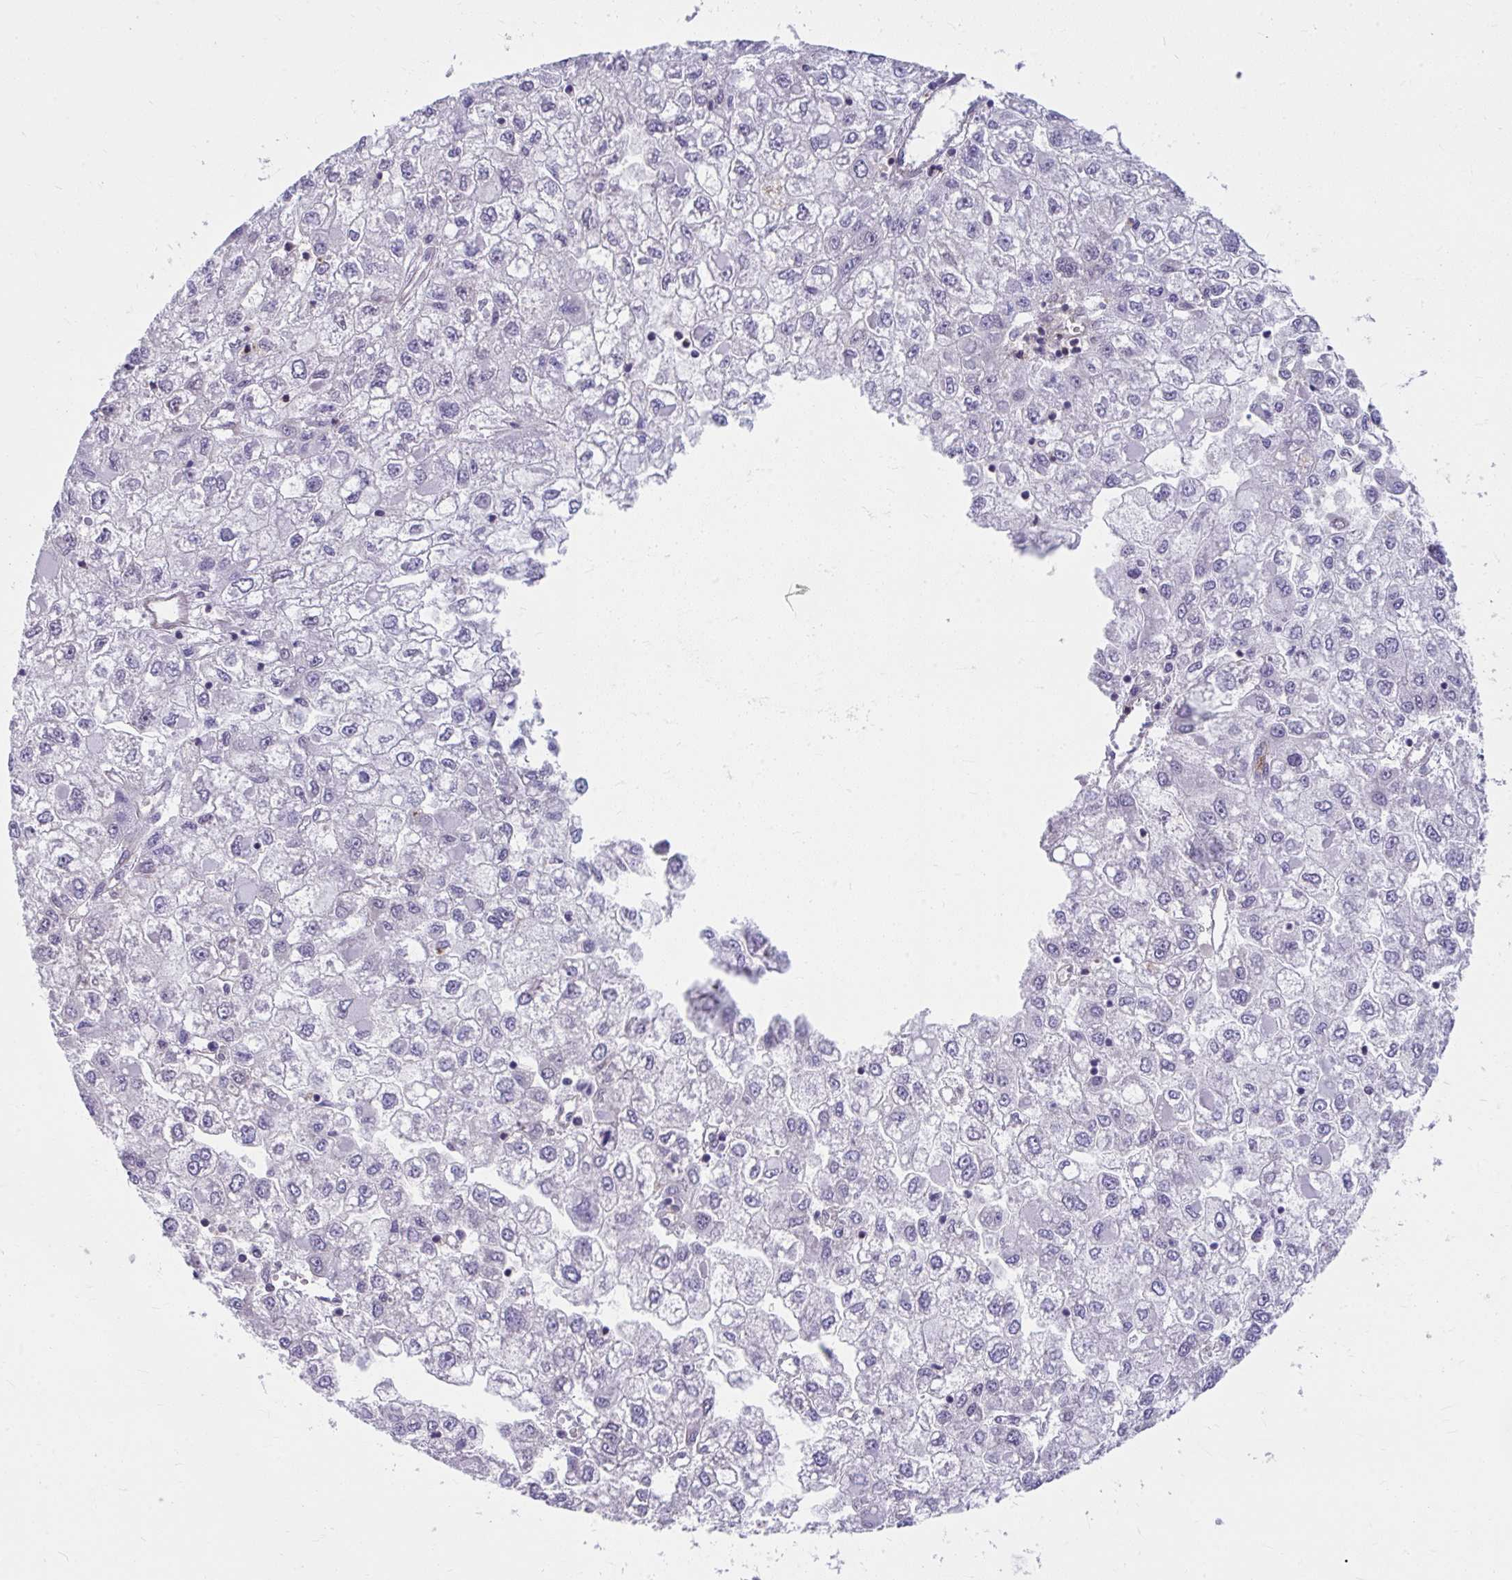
{"staining": {"intensity": "negative", "quantity": "none", "location": "none"}, "tissue": "liver cancer", "cell_type": "Tumor cells", "image_type": "cancer", "snomed": [{"axis": "morphology", "description": "Carcinoma, Hepatocellular, NOS"}, {"axis": "topography", "description": "Liver"}], "caption": "The micrograph shows no significant staining in tumor cells of liver cancer.", "gene": "PCDHB7", "patient": {"sex": "male", "age": 40}}